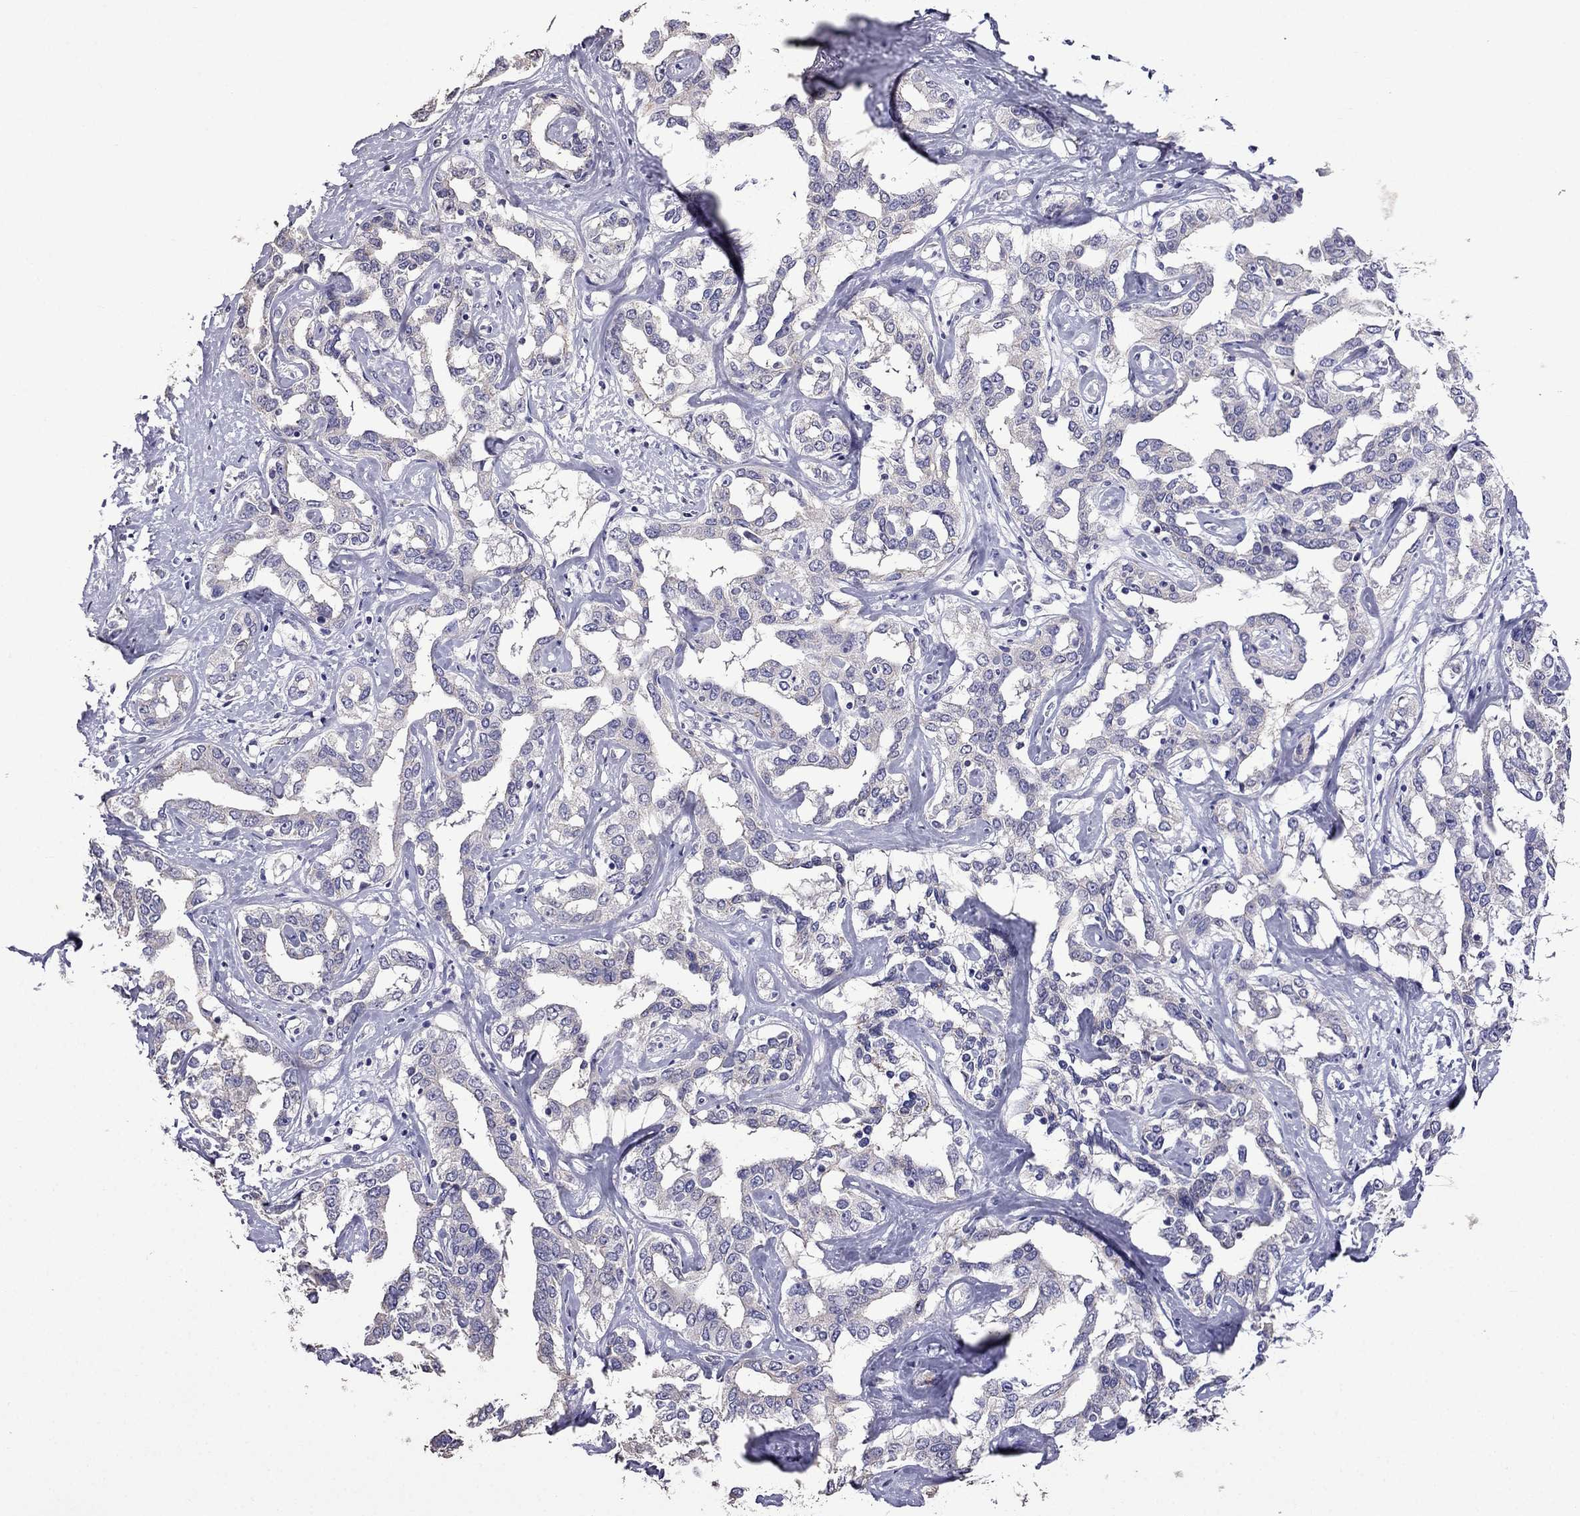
{"staining": {"intensity": "negative", "quantity": "none", "location": "none"}, "tissue": "liver cancer", "cell_type": "Tumor cells", "image_type": "cancer", "snomed": [{"axis": "morphology", "description": "Cholangiocarcinoma"}, {"axis": "topography", "description": "Liver"}], "caption": "Protein analysis of liver cancer (cholangiocarcinoma) exhibits no significant expression in tumor cells. (Brightfield microscopy of DAB (3,3'-diaminobenzidine) immunohistochemistry (IHC) at high magnification).", "gene": "AK5", "patient": {"sex": "male", "age": 59}}